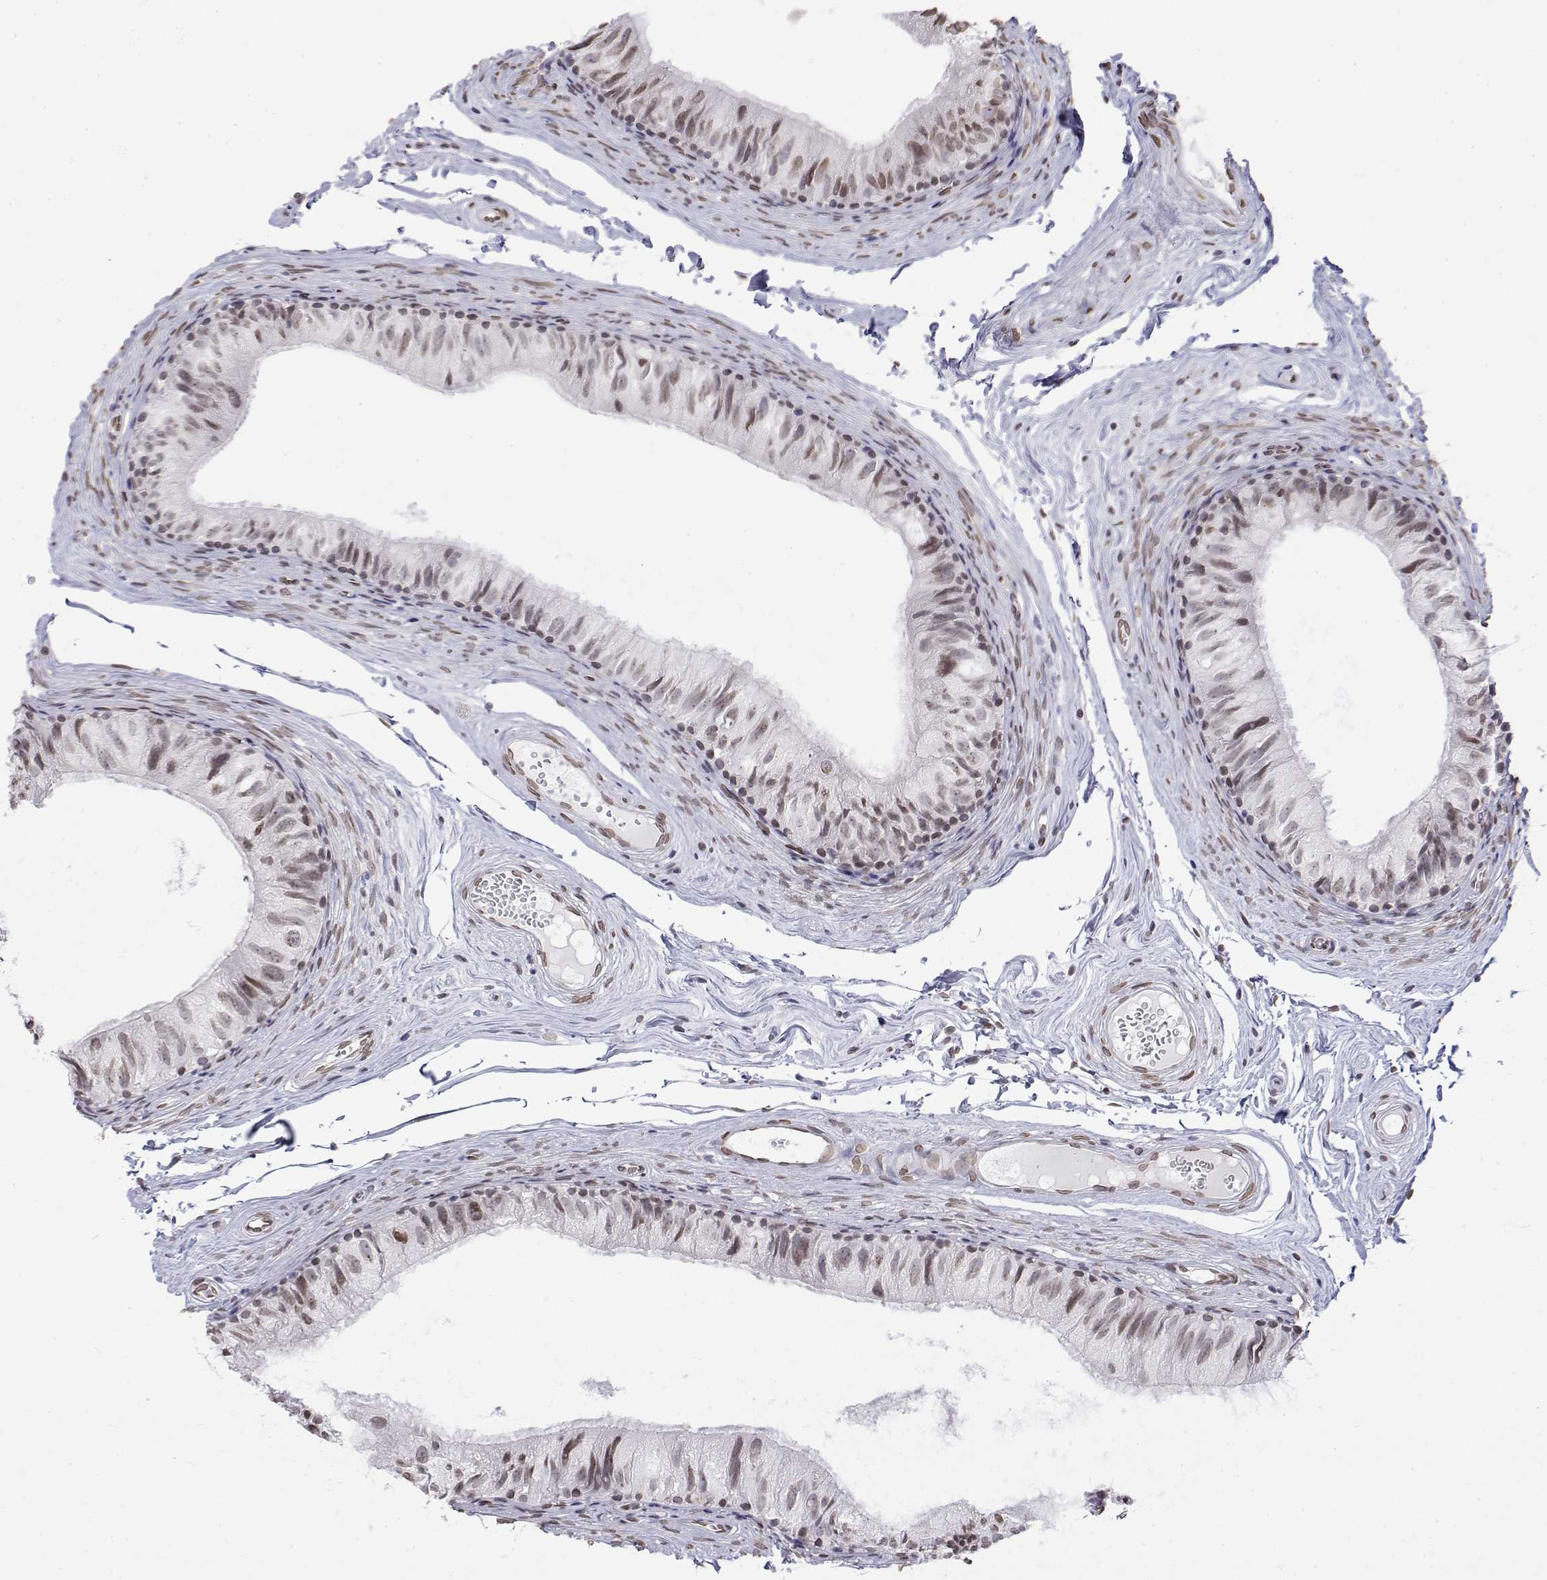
{"staining": {"intensity": "moderate", "quantity": "25%-75%", "location": "nuclear"}, "tissue": "epididymis", "cell_type": "Glandular cells", "image_type": "normal", "snomed": [{"axis": "morphology", "description": "Normal tissue, NOS"}, {"axis": "topography", "description": "Epididymis"}], "caption": "An image showing moderate nuclear positivity in approximately 25%-75% of glandular cells in benign epididymis, as visualized by brown immunohistochemical staining.", "gene": "ZNF532", "patient": {"sex": "male", "age": 45}}